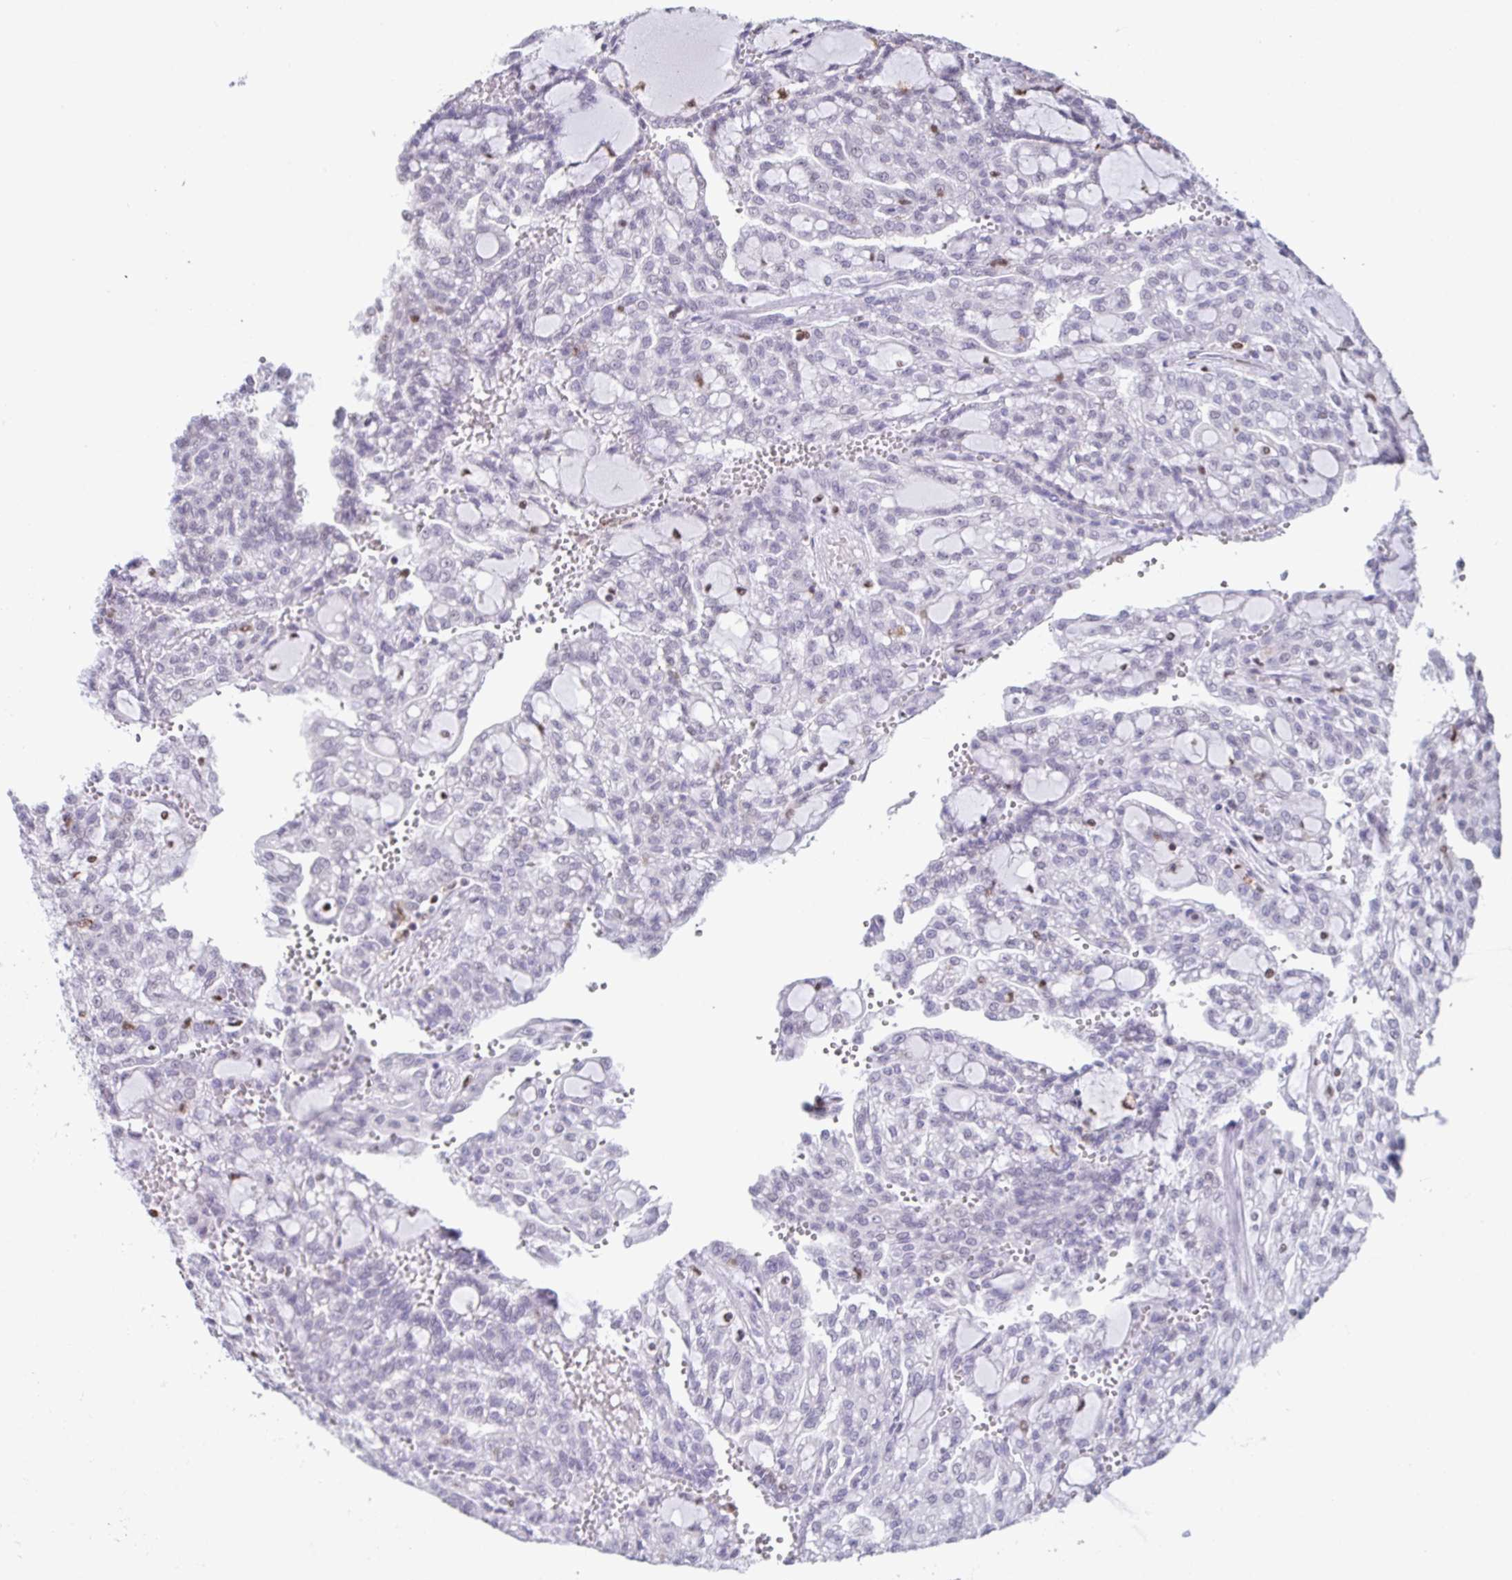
{"staining": {"intensity": "negative", "quantity": "none", "location": "none"}, "tissue": "renal cancer", "cell_type": "Tumor cells", "image_type": "cancer", "snomed": [{"axis": "morphology", "description": "Adenocarcinoma, NOS"}, {"axis": "topography", "description": "Kidney"}], "caption": "A high-resolution image shows immunohistochemistry staining of renal adenocarcinoma, which reveals no significant expression in tumor cells.", "gene": "BTBD10", "patient": {"sex": "male", "age": 63}}